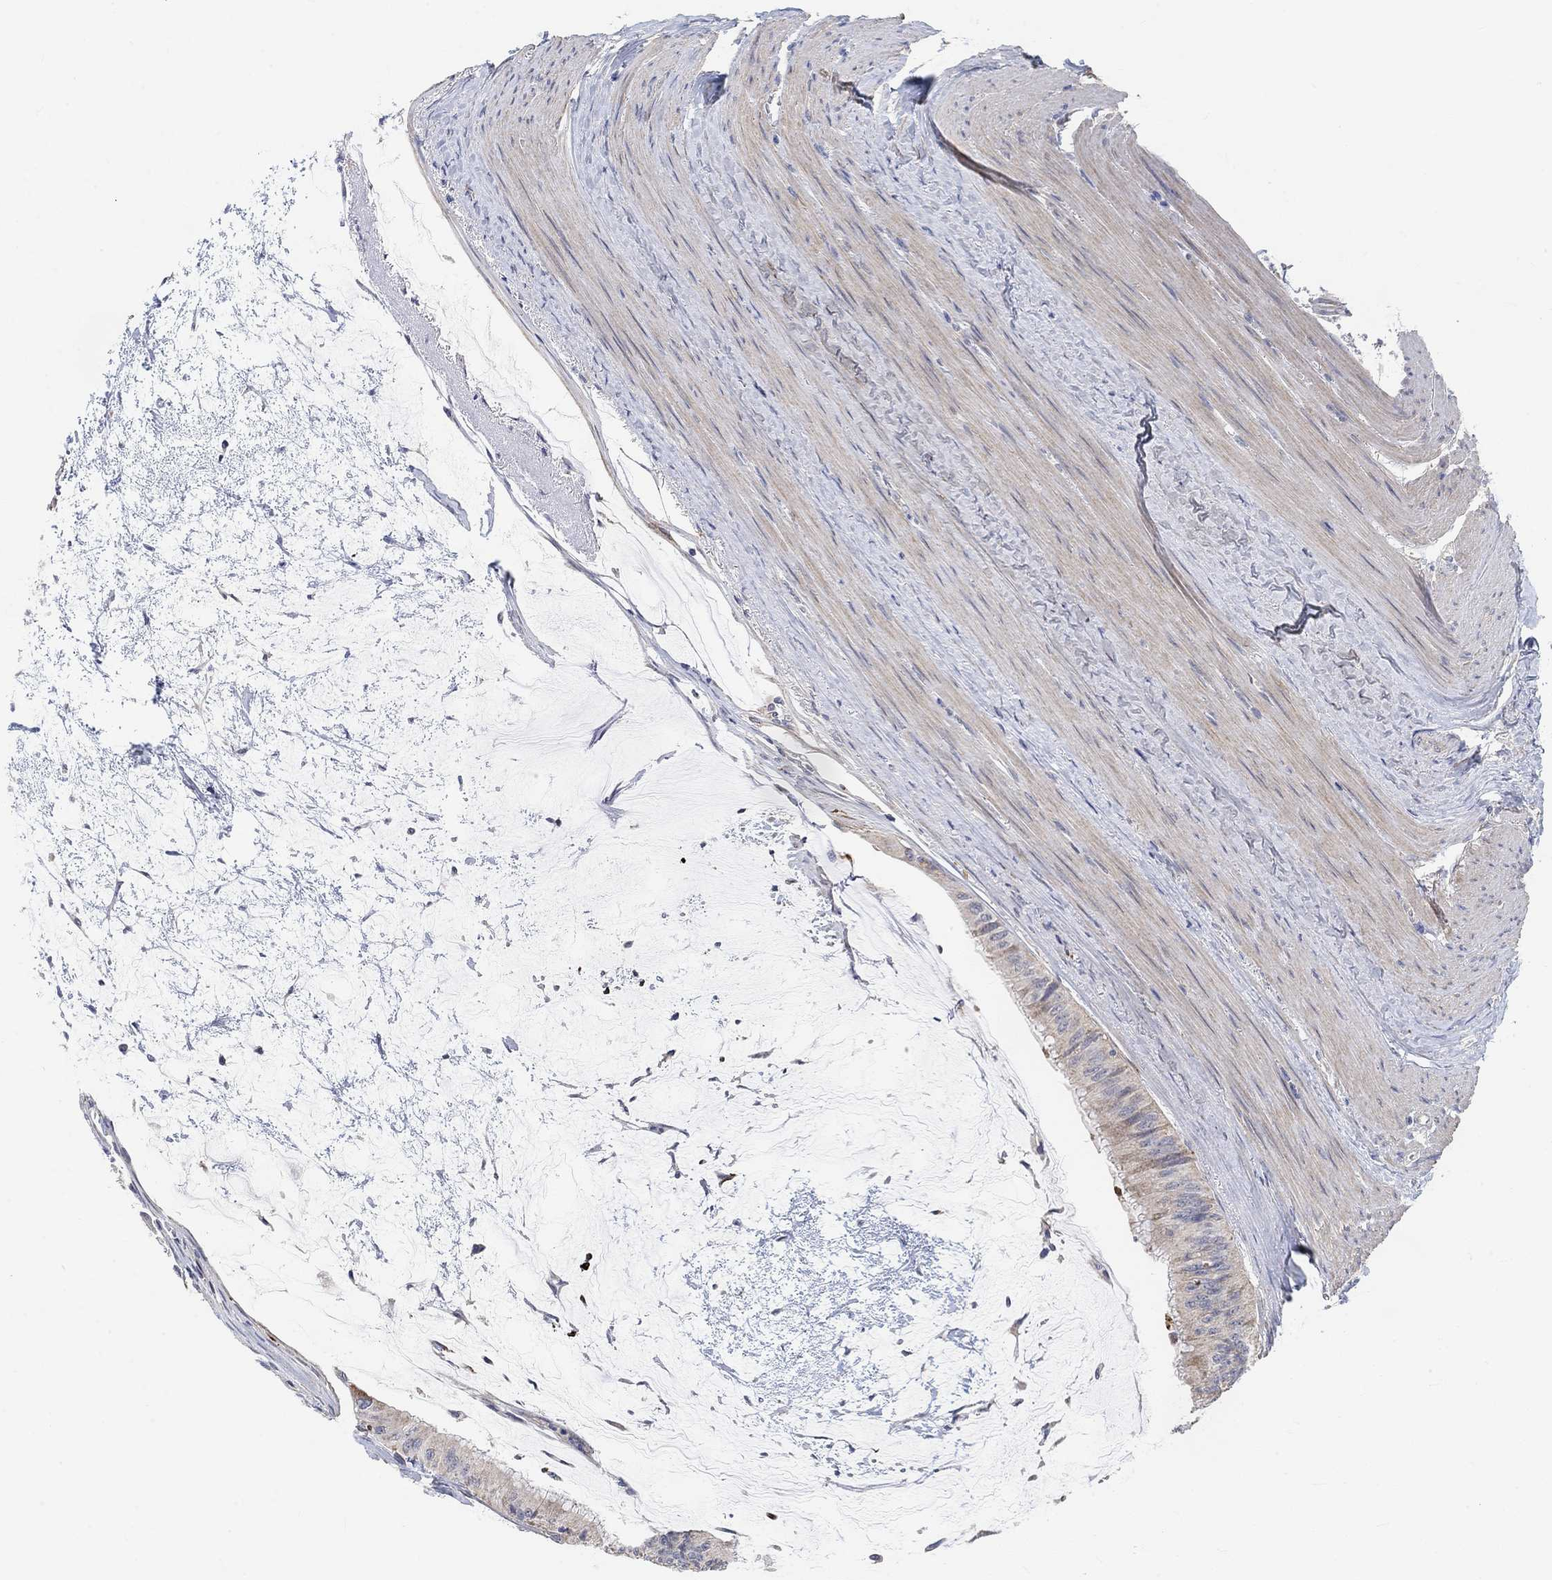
{"staining": {"intensity": "negative", "quantity": "none", "location": "none"}, "tissue": "colorectal cancer", "cell_type": "Tumor cells", "image_type": "cancer", "snomed": [{"axis": "morphology", "description": "Normal tissue, NOS"}, {"axis": "morphology", "description": "Adenocarcinoma, NOS"}, {"axis": "topography", "description": "Colon"}], "caption": "High power microscopy histopathology image of an immunohistochemistry (IHC) photomicrograph of colorectal cancer, revealing no significant positivity in tumor cells.", "gene": "HCRTR1", "patient": {"sex": "male", "age": 65}}